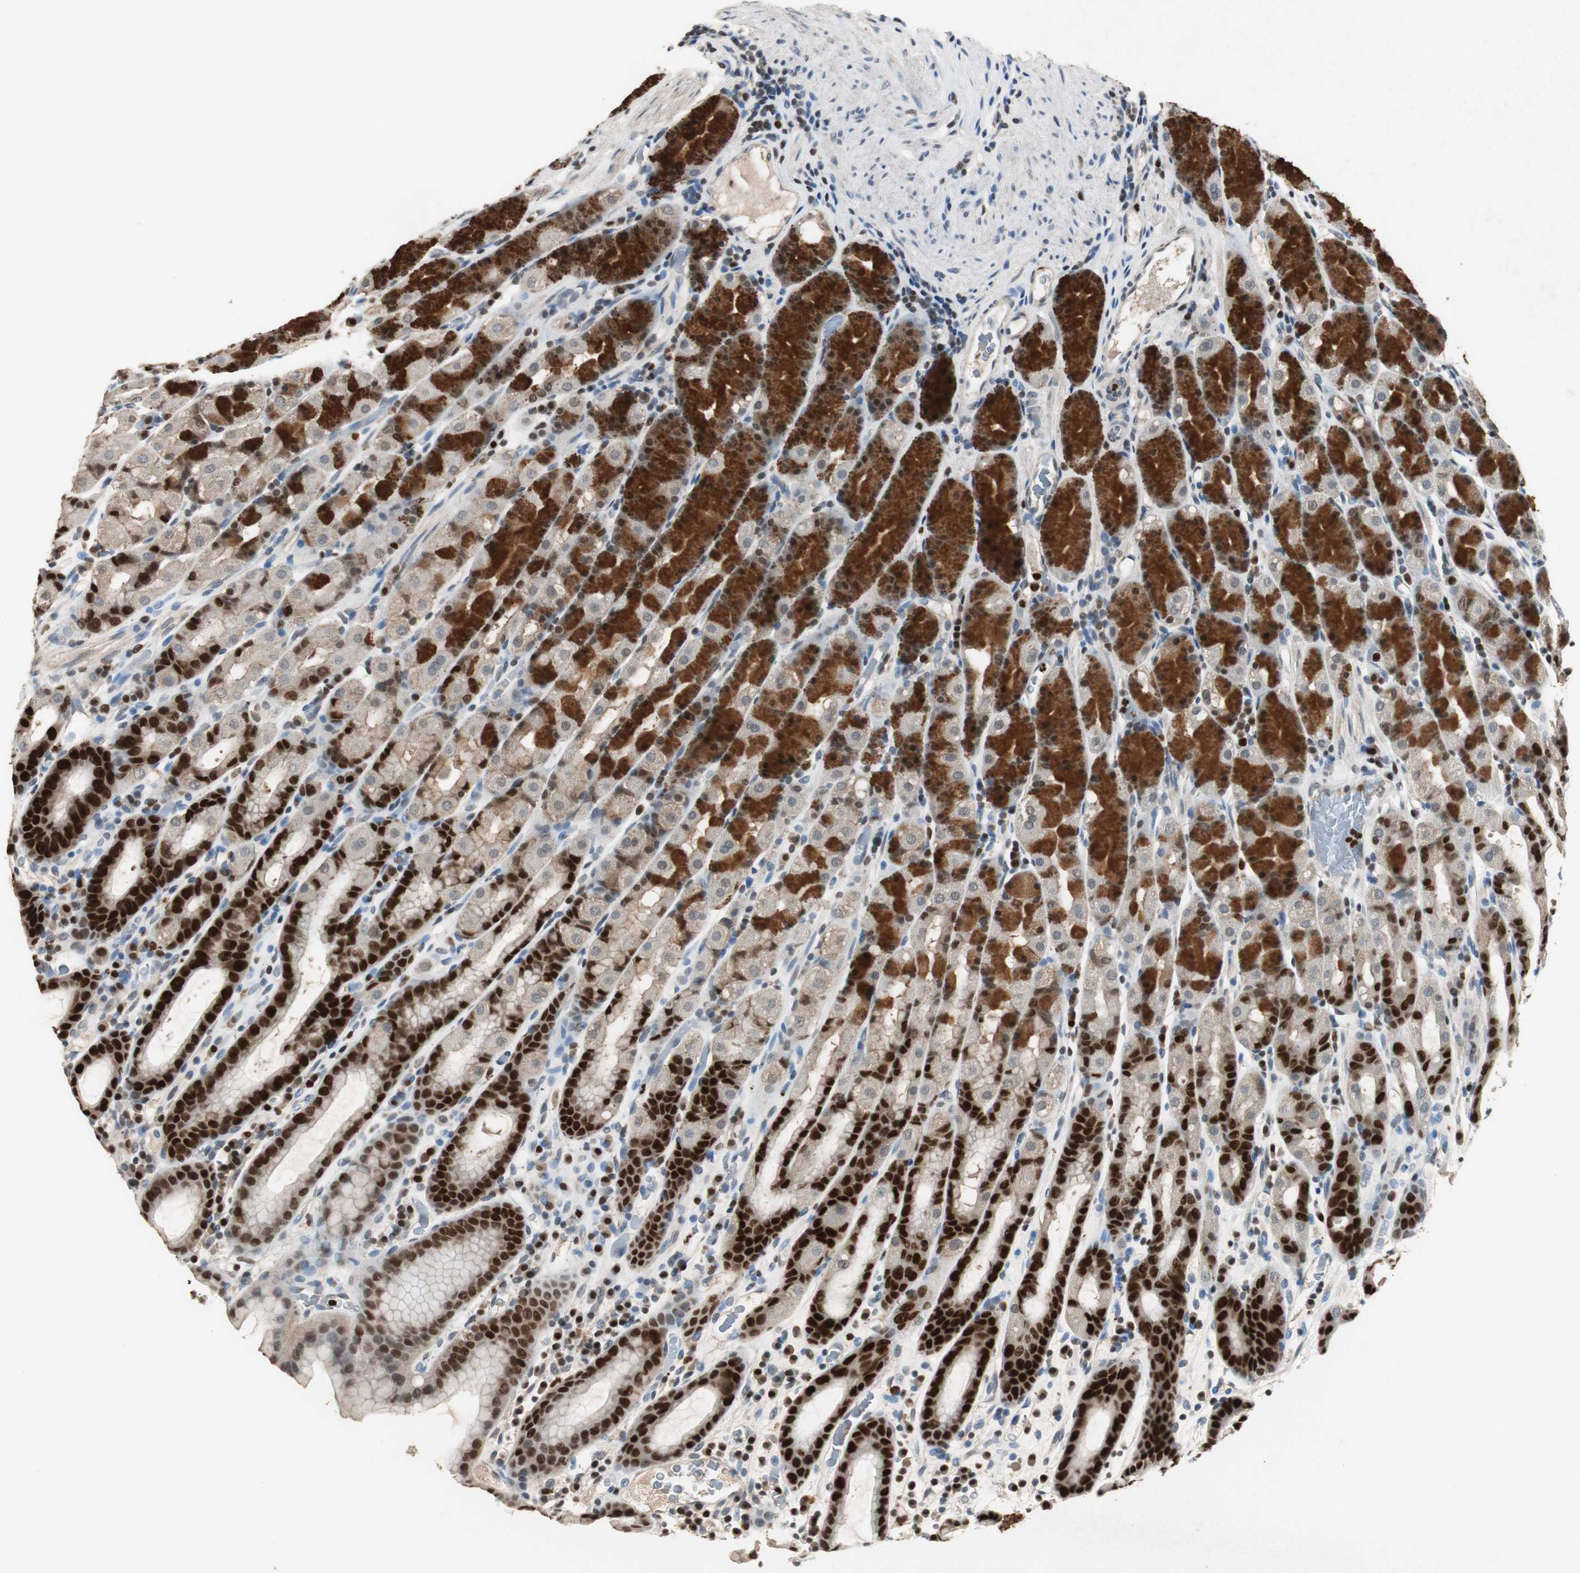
{"staining": {"intensity": "strong", "quantity": "25%-75%", "location": "cytoplasmic/membranous,nuclear"}, "tissue": "stomach", "cell_type": "Glandular cells", "image_type": "normal", "snomed": [{"axis": "morphology", "description": "Normal tissue, NOS"}, {"axis": "topography", "description": "Stomach, upper"}], "caption": "DAB immunohistochemical staining of unremarkable human stomach displays strong cytoplasmic/membranous,nuclear protein expression in about 25%-75% of glandular cells. Nuclei are stained in blue.", "gene": "FEN1", "patient": {"sex": "male", "age": 68}}